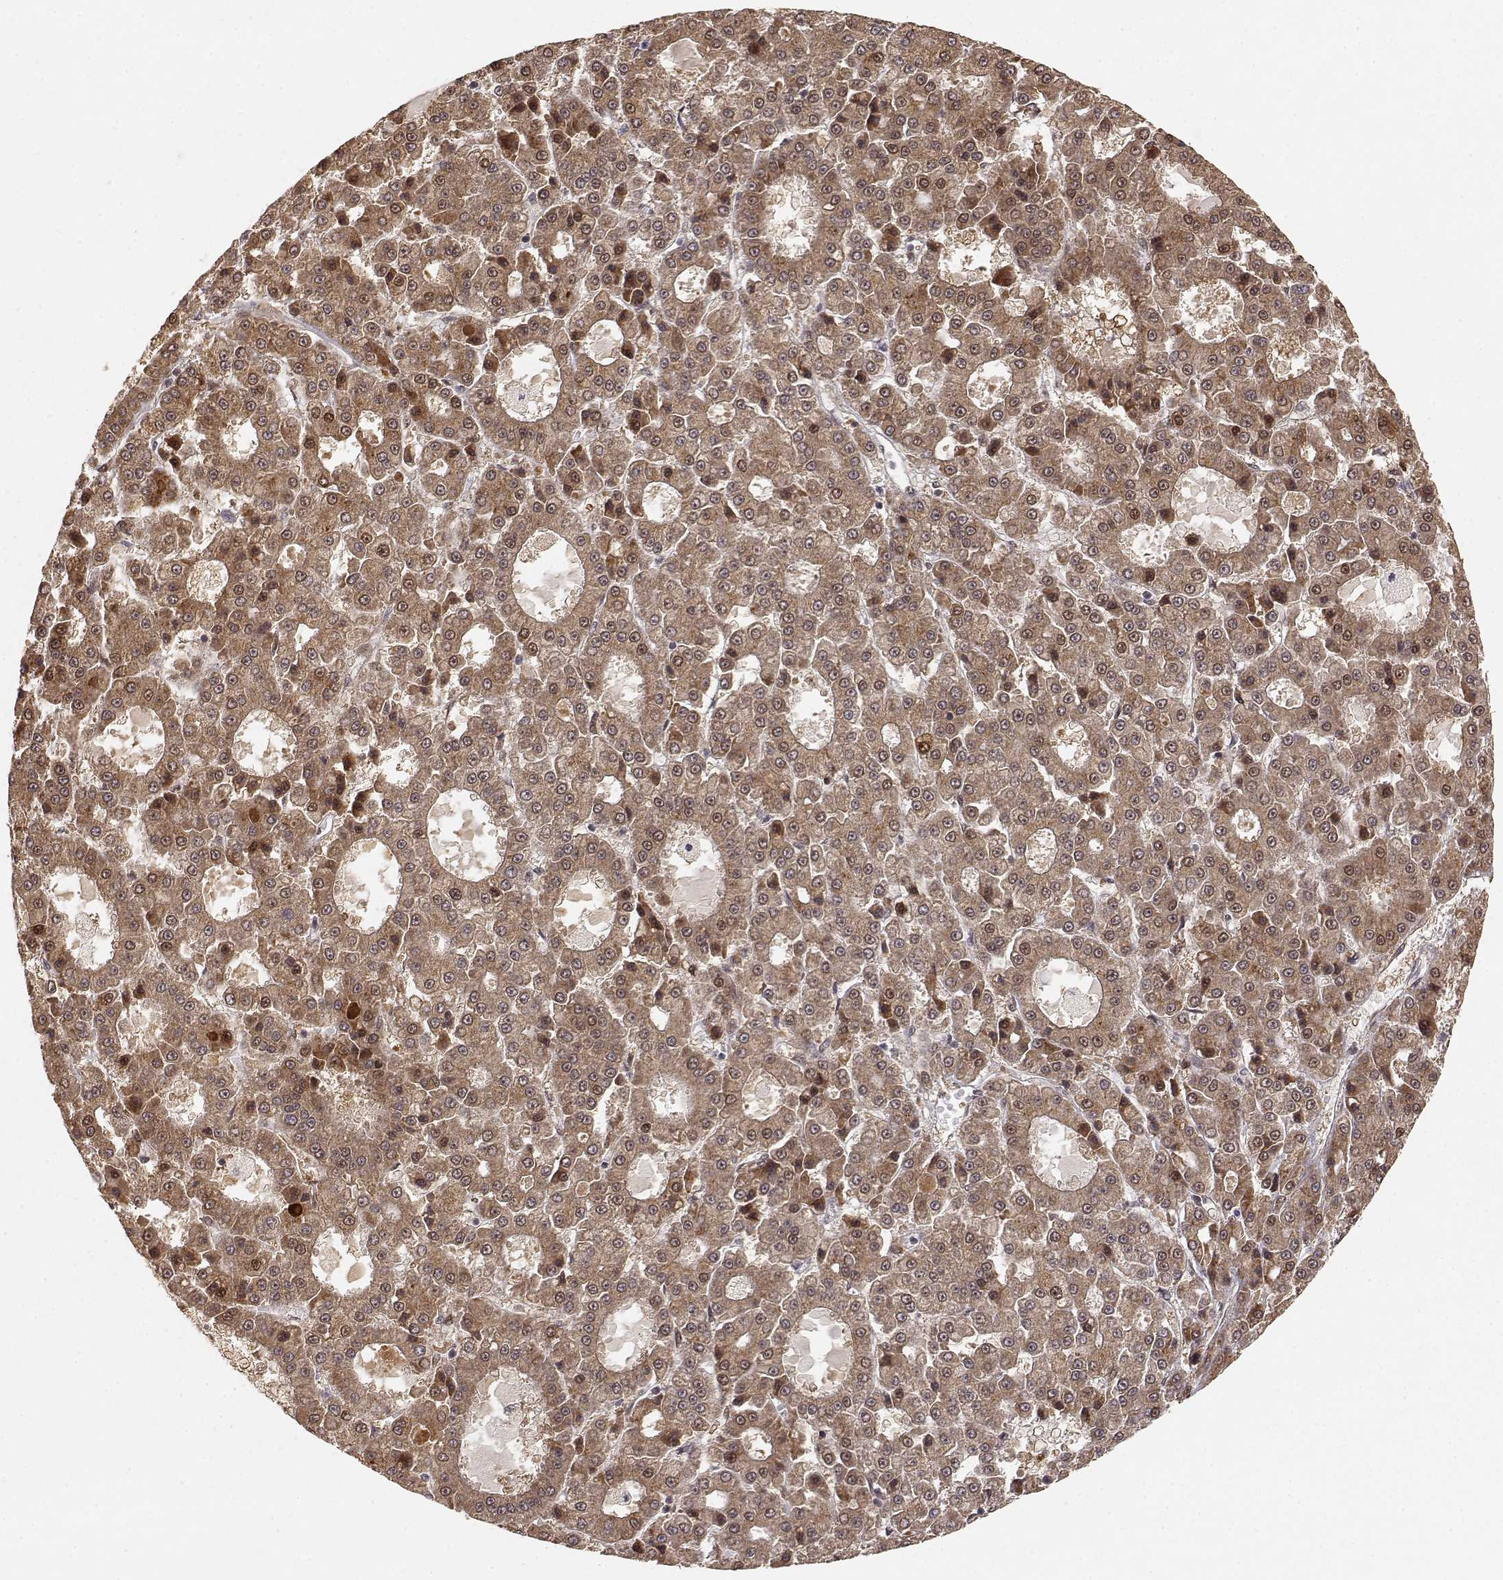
{"staining": {"intensity": "moderate", "quantity": ">75%", "location": "cytoplasmic/membranous"}, "tissue": "liver cancer", "cell_type": "Tumor cells", "image_type": "cancer", "snomed": [{"axis": "morphology", "description": "Carcinoma, Hepatocellular, NOS"}, {"axis": "topography", "description": "Liver"}], "caption": "Immunohistochemical staining of human liver cancer displays moderate cytoplasmic/membranous protein staining in about >75% of tumor cells. (DAB (3,3'-diaminobenzidine) IHC, brown staining for protein, blue staining for nuclei).", "gene": "BRCA1", "patient": {"sex": "male", "age": 70}}